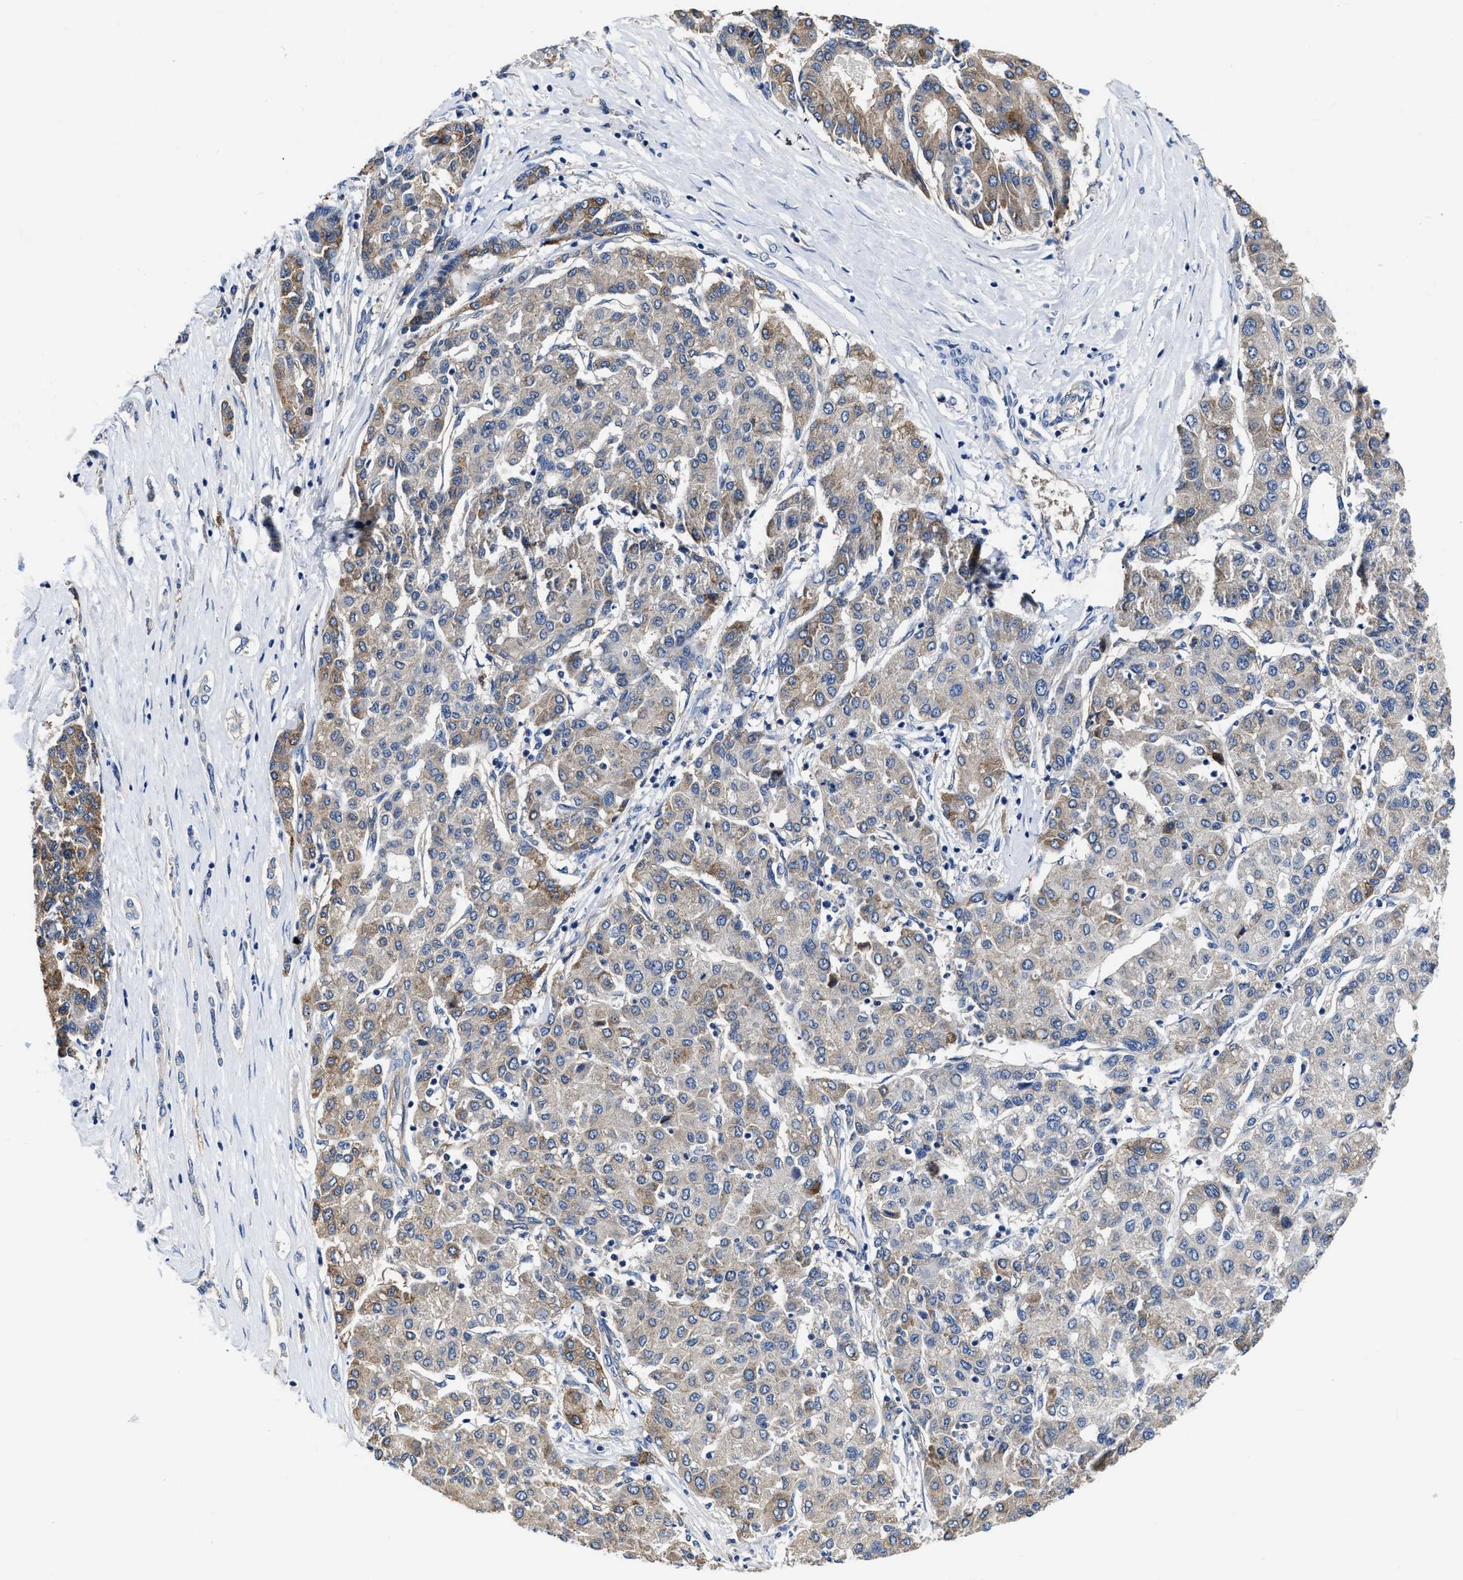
{"staining": {"intensity": "moderate", "quantity": "<25%", "location": "cytoplasmic/membranous"}, "tissue": "liver cancer", "cell_type": "Tumor cells", "image_type": "cancer", "snomed": [{"axis": "morphology", "description": "Carcinoma, Hepatocellular, NOS"}, {"axis": "topography", "description": "Liver"}], "caption": "A brown stain labels moderate cytoplasmic/membranous positivity of a protein in liver hepatocellular carcinoma tumor cells. Using DAB (brown) and hematoxylin (blue) stains, captured at high magnification using brightfield microscopy.", "gene": "C22orf42", "patient": {"sex": "male", "age": 65}}